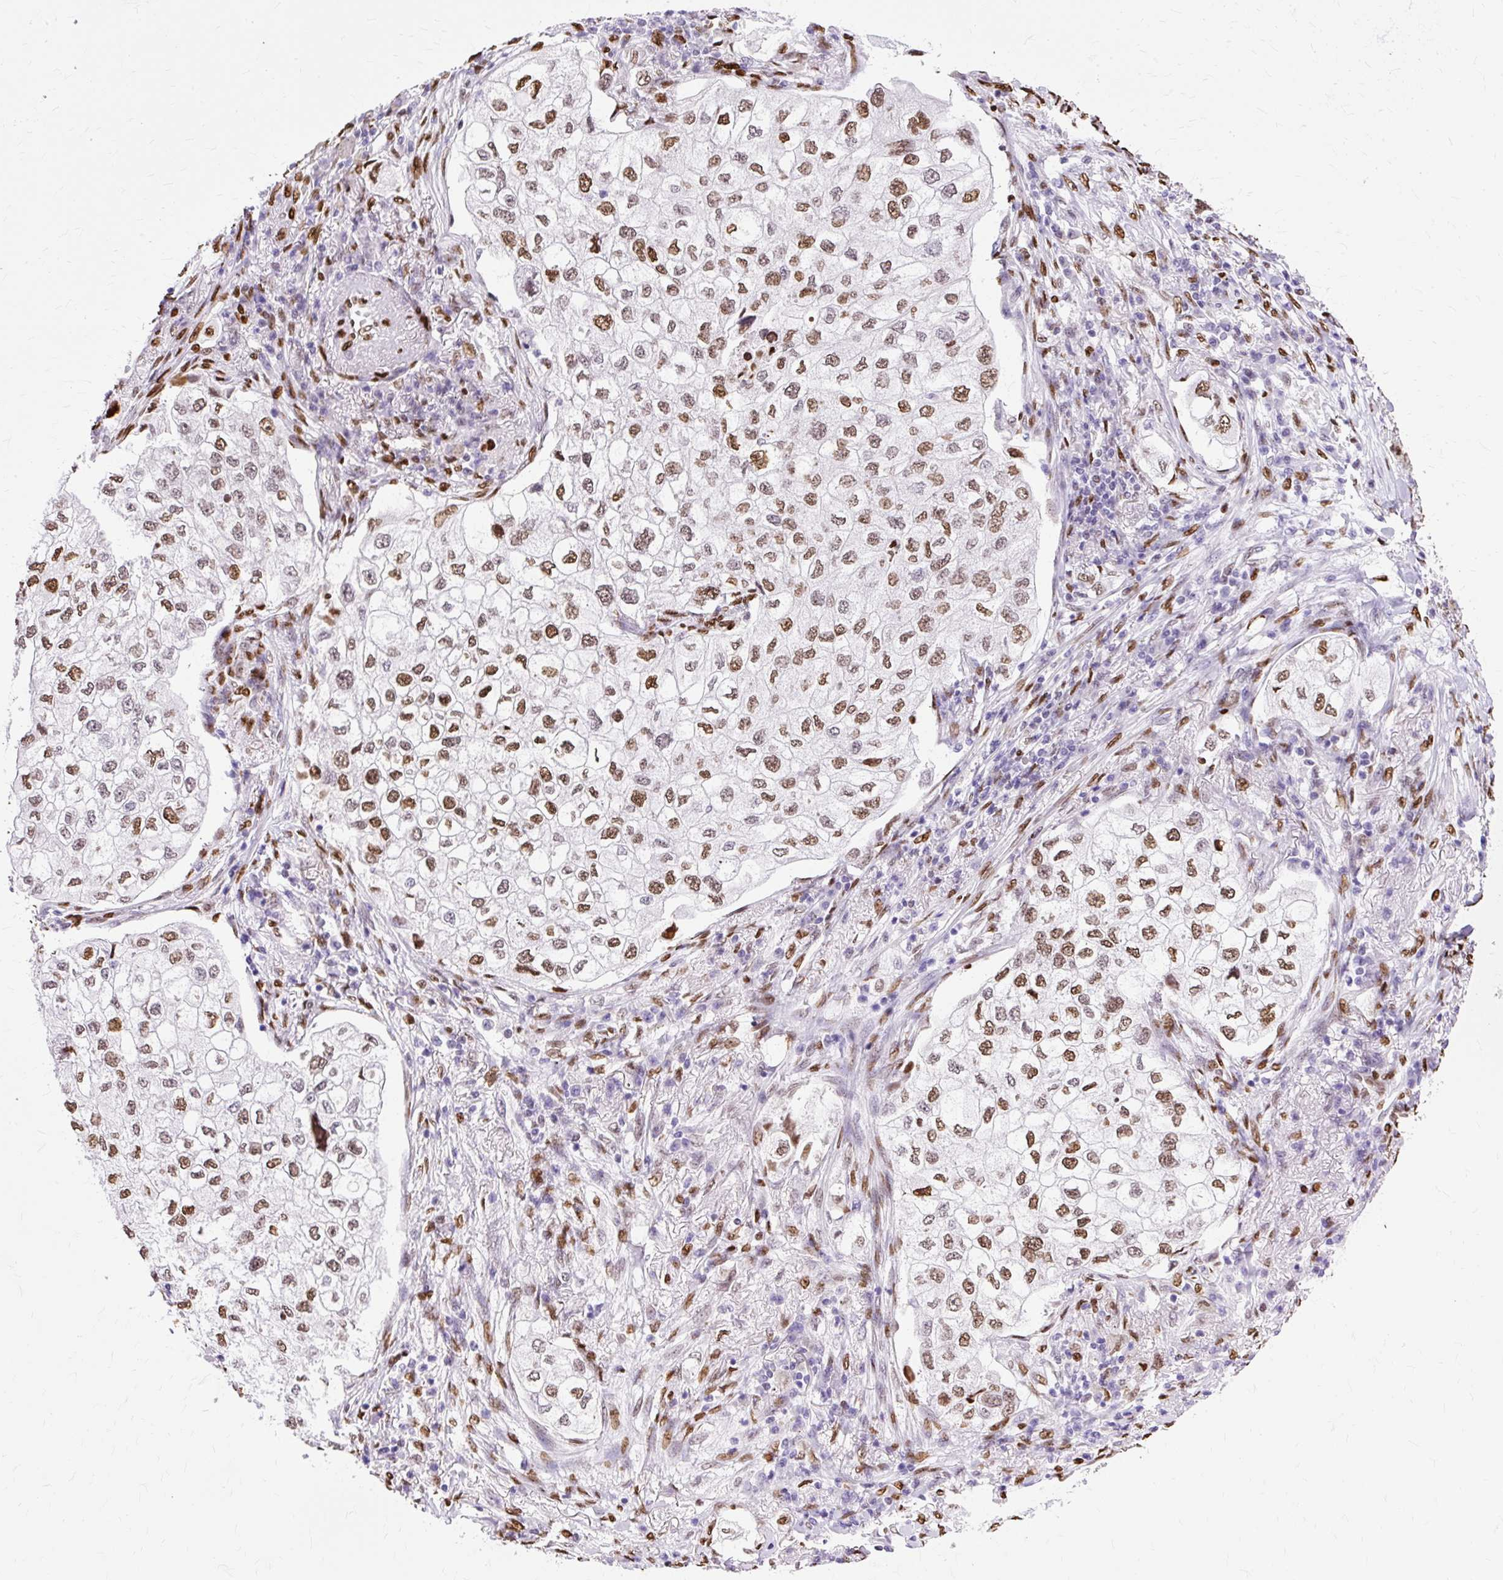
{"staining": {"intensity": "moderate", "quantity": ">75%", "location": "nuclear"}, "tissue": "lung cancer", "cell_type": "Tumor cells", "image_type": "cancer", "snomed": [{"axis": "morphology", "description": "Adenocarcinoma, NOS"}, {"axis": "topography", "description": "Lung"}], "caption": "Immunohistochemistry (IHC) histopathology image of human adenocarcinoma (lung) stained for a protein (brown), which demonstrates medium levels of moderate nuclear expression in approximately >75% of tumor cells.", "gene": "TMEM184C", "patient": {"sex": "male", "age": 63}}